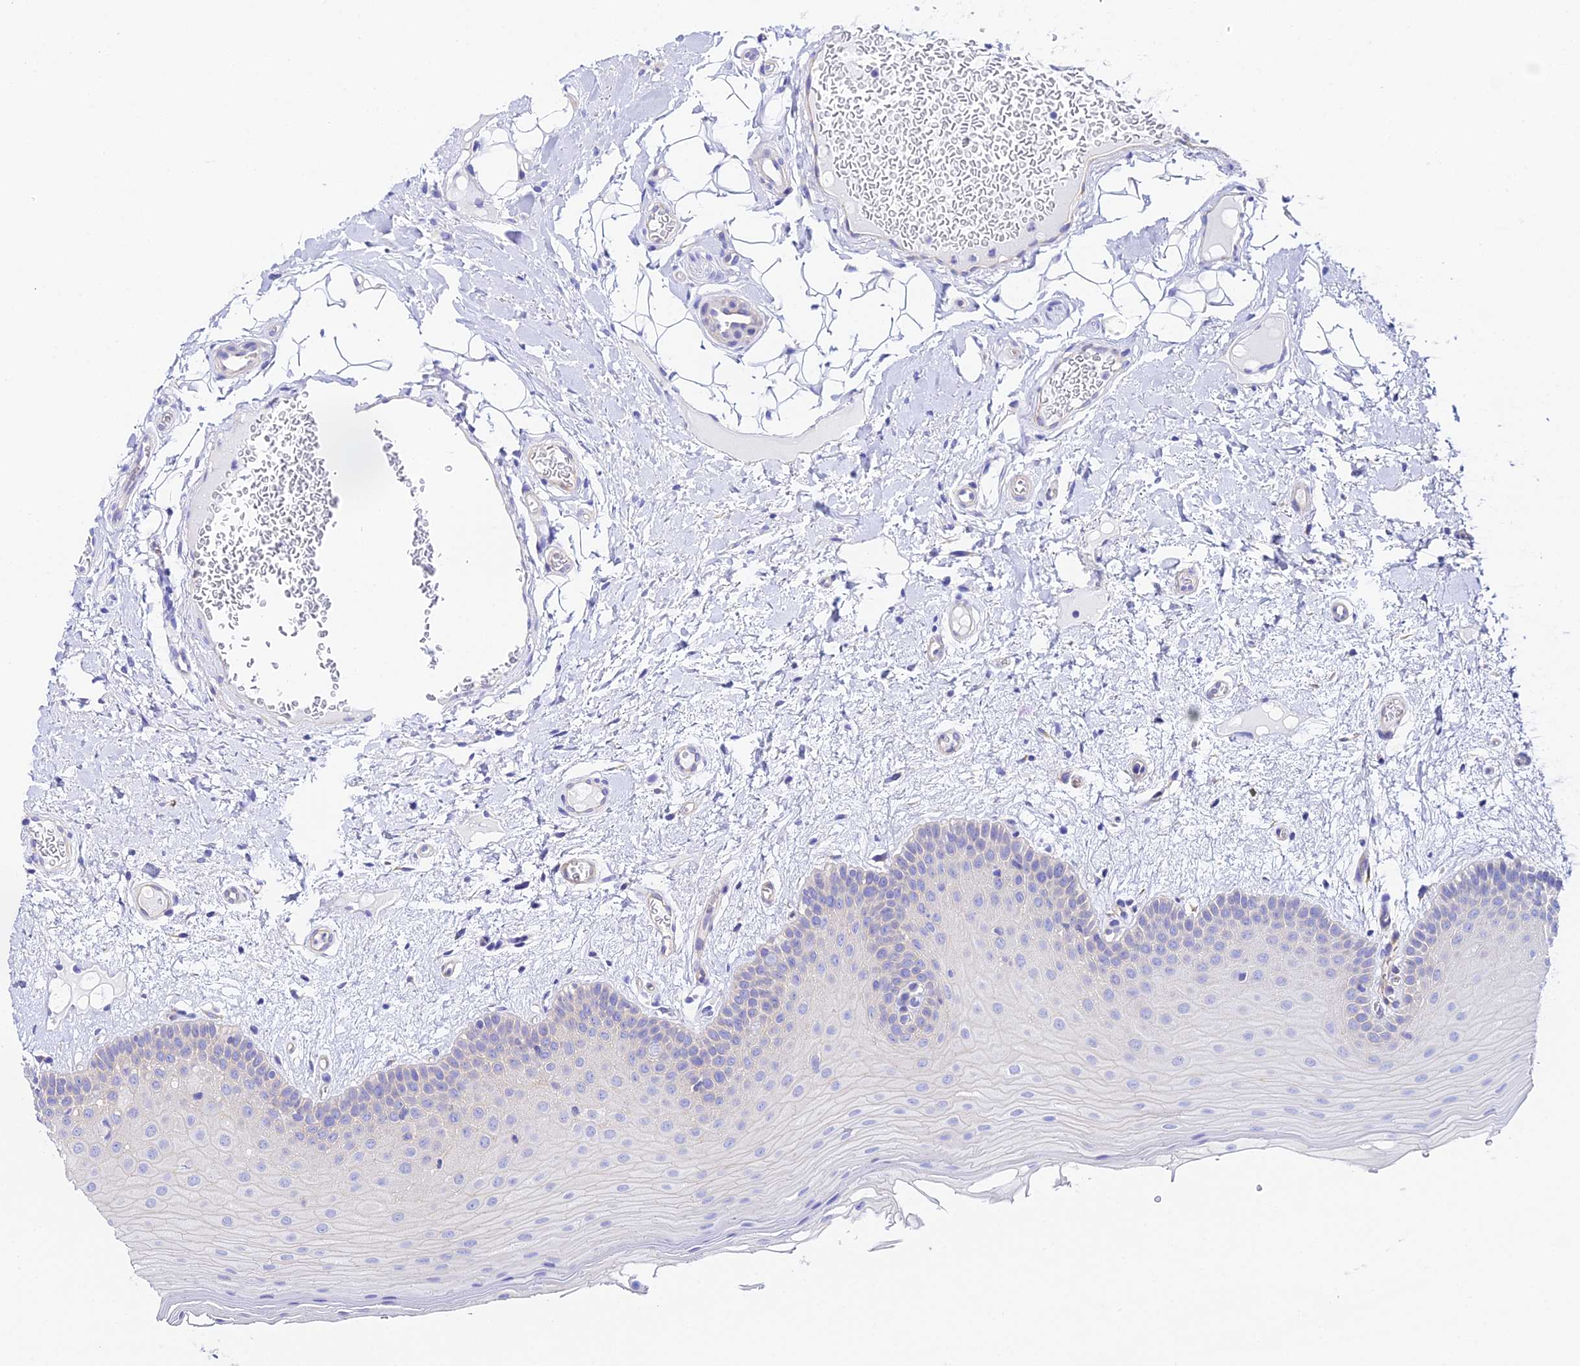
{"staining": {"intensity": "negative", "quantity": "none", "location": "none"}, "tissue": "oral mucosa", "cell_type": "Squamous epithelial cells", "image_type": "normal", "snomed": [{"axis": "morphology", "description": "Normal tissue, NOS"}, {"axis": "topography", "description": "Oral tissue"}, {"axis": "topography", "description": "Tounge, NOS"}], "caption": "Protein analysis of unremarkable oral mucosa exhibits no significant staining in squamous epithelial cells. (DAB (3,3'-diaminobenzidine) immunohistochemistry (IHC) with hematoxylin counter stain).", "gene": "CFAP45", "patient": {"sex": "male", "age": 47}}